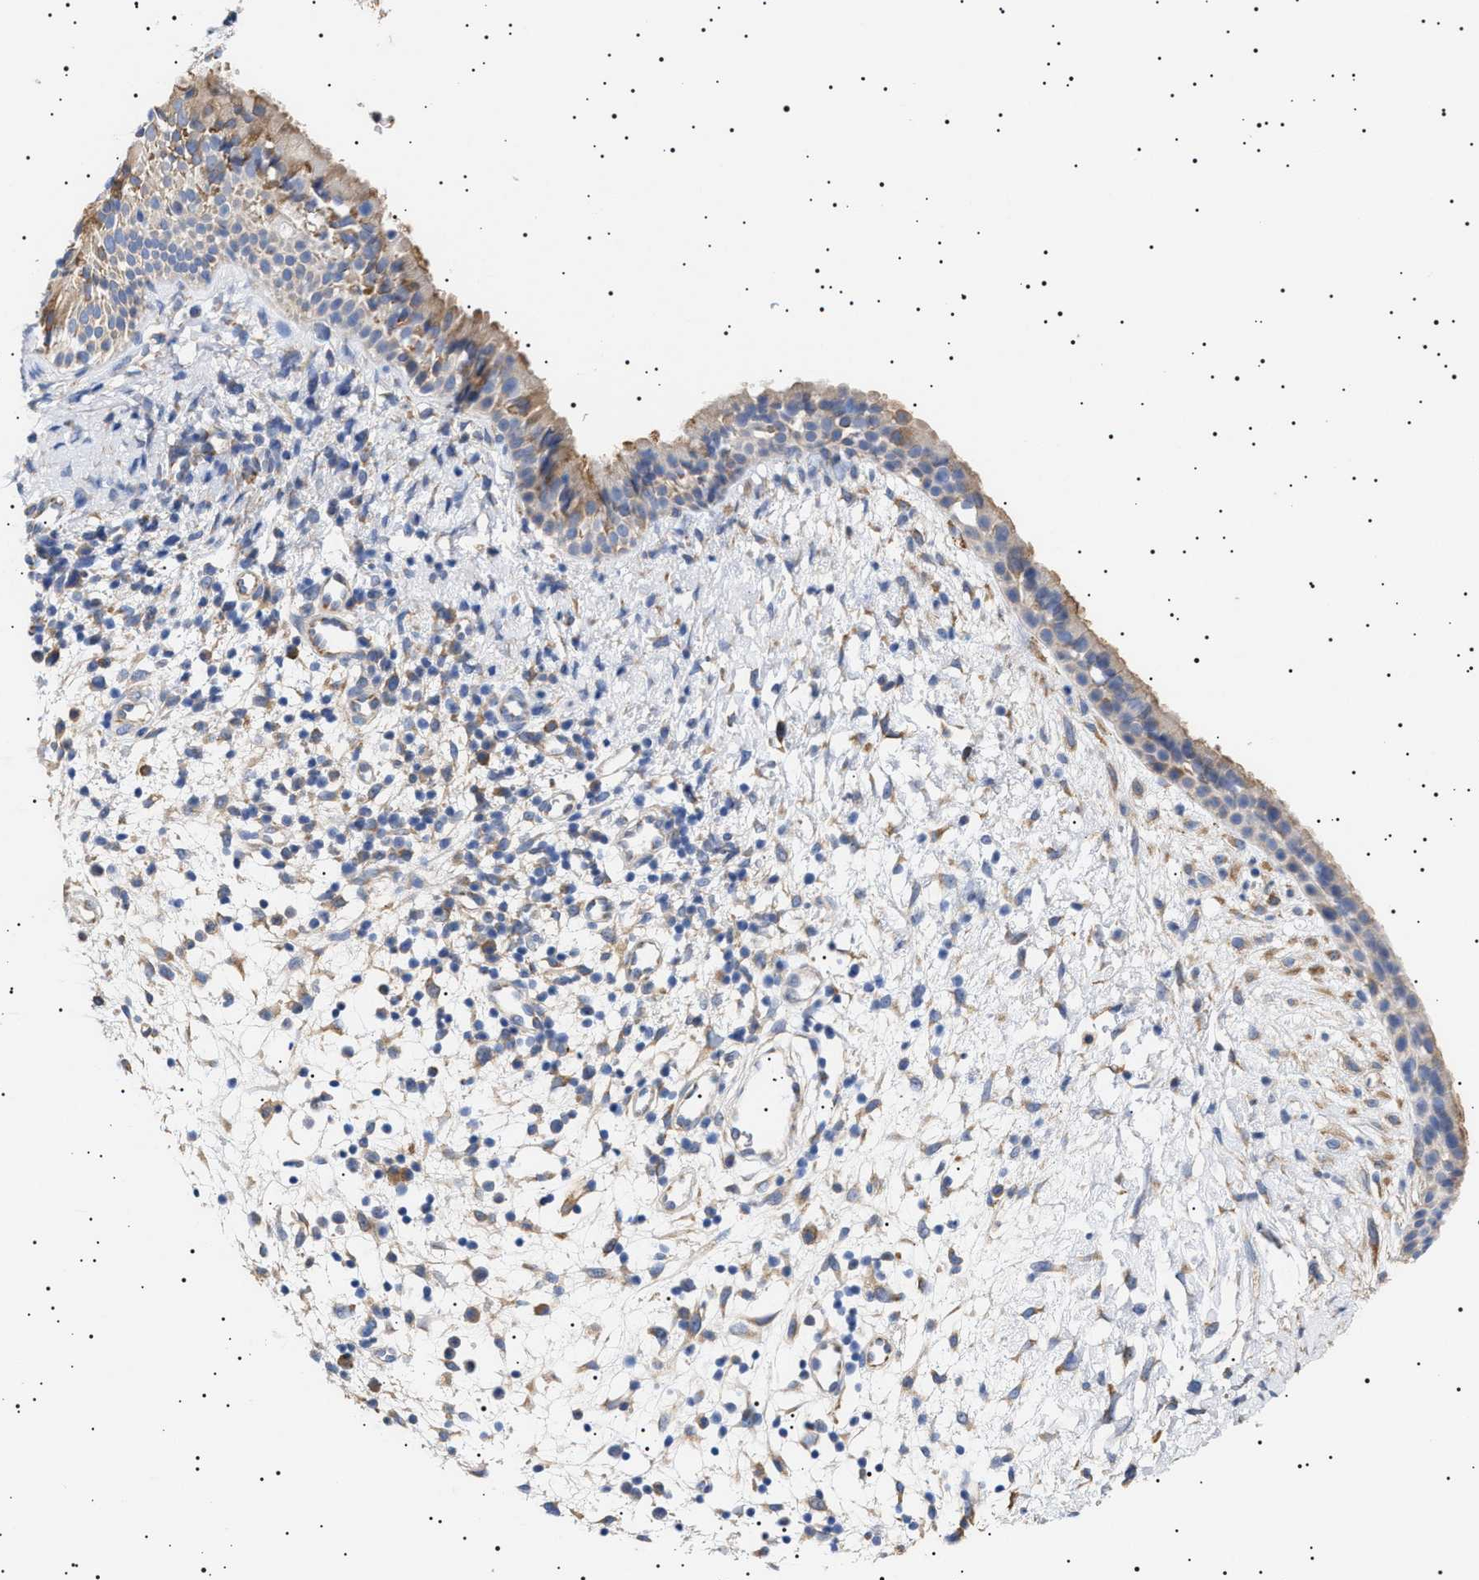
{"staining": {"intensity": "weak", "quantity": "<25%", "location": "cytoplasmic/membranous"}, "tissue": "nasopharynx", "cell_type": "Respiratory epithelial cells", "image_type": "normal", "snomed": [{"axis": "morphology", "description": "Normal tissue, NOS"}, {"axis": "topography", "description": "Nasopharynx"}], "caption": "Immunohistochemical staining of benign nasopharynx demonstrates no significant expression in respiratory epithelial cells. Brightfield microscopy of IHC stained with DAB (brown) and hematoxylin (blue), captured at high magnification.", "gene": "ERCC6L2", "patient": {"sex": "male", "age": 22}}